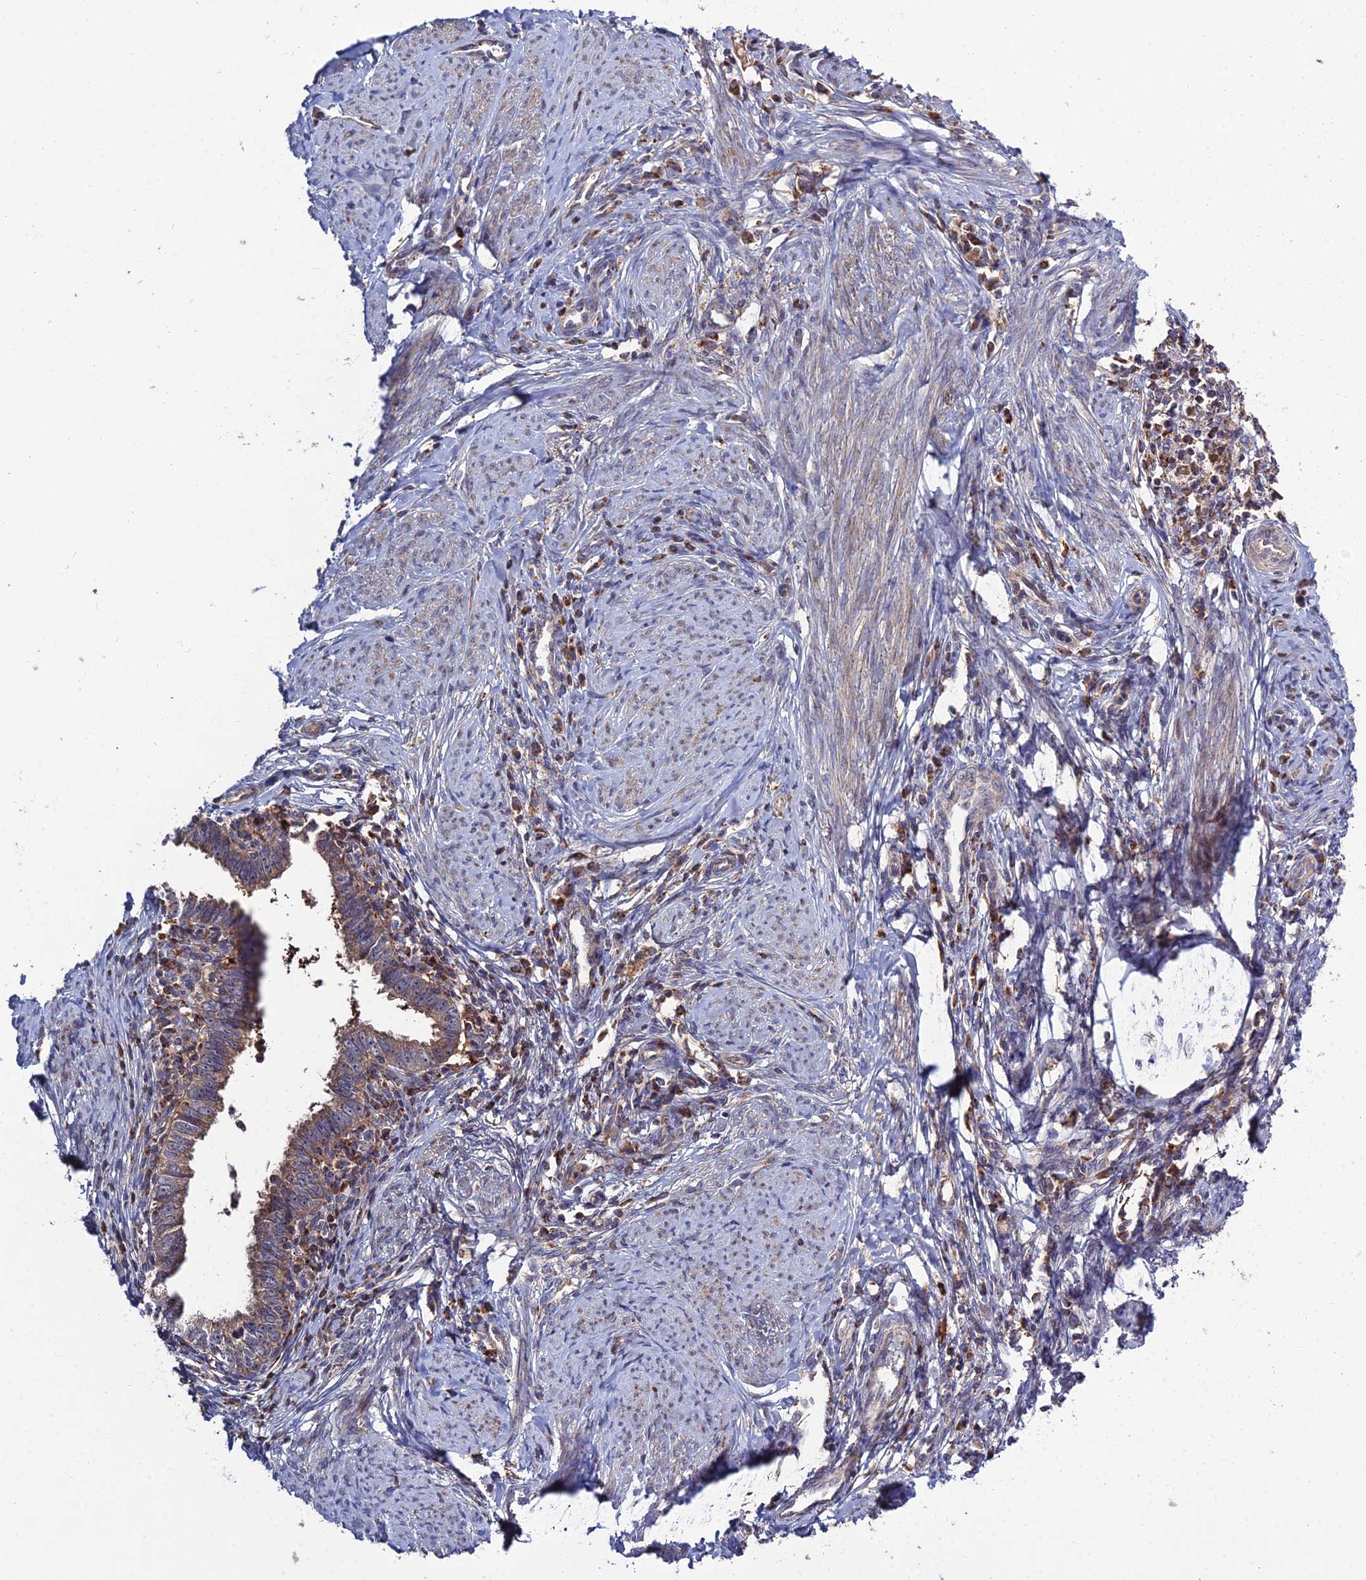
{"staining": {"intensity": "weak", "quantity": ">75%", "location": "cytoplasmic/membranous"}, "tissue": "cervical cancer", "cell_type": "Tumor cells", "image_type": "cancer", "snomed": [{"axis": "morphology", "description": "Adenocarcinoma, NOS"}, {"axis": "topography", "description": "Cervix"}], "caption": "High-power microscopy captured an immunohistochemistry photomicrograph of cervical adenocarcinoma, revealing weak cytoplasmic/membranous positivity in approximately >75% of tumor cells.", "gene": "RIC8B", "patient": {"sex": "female", "age": 36}}